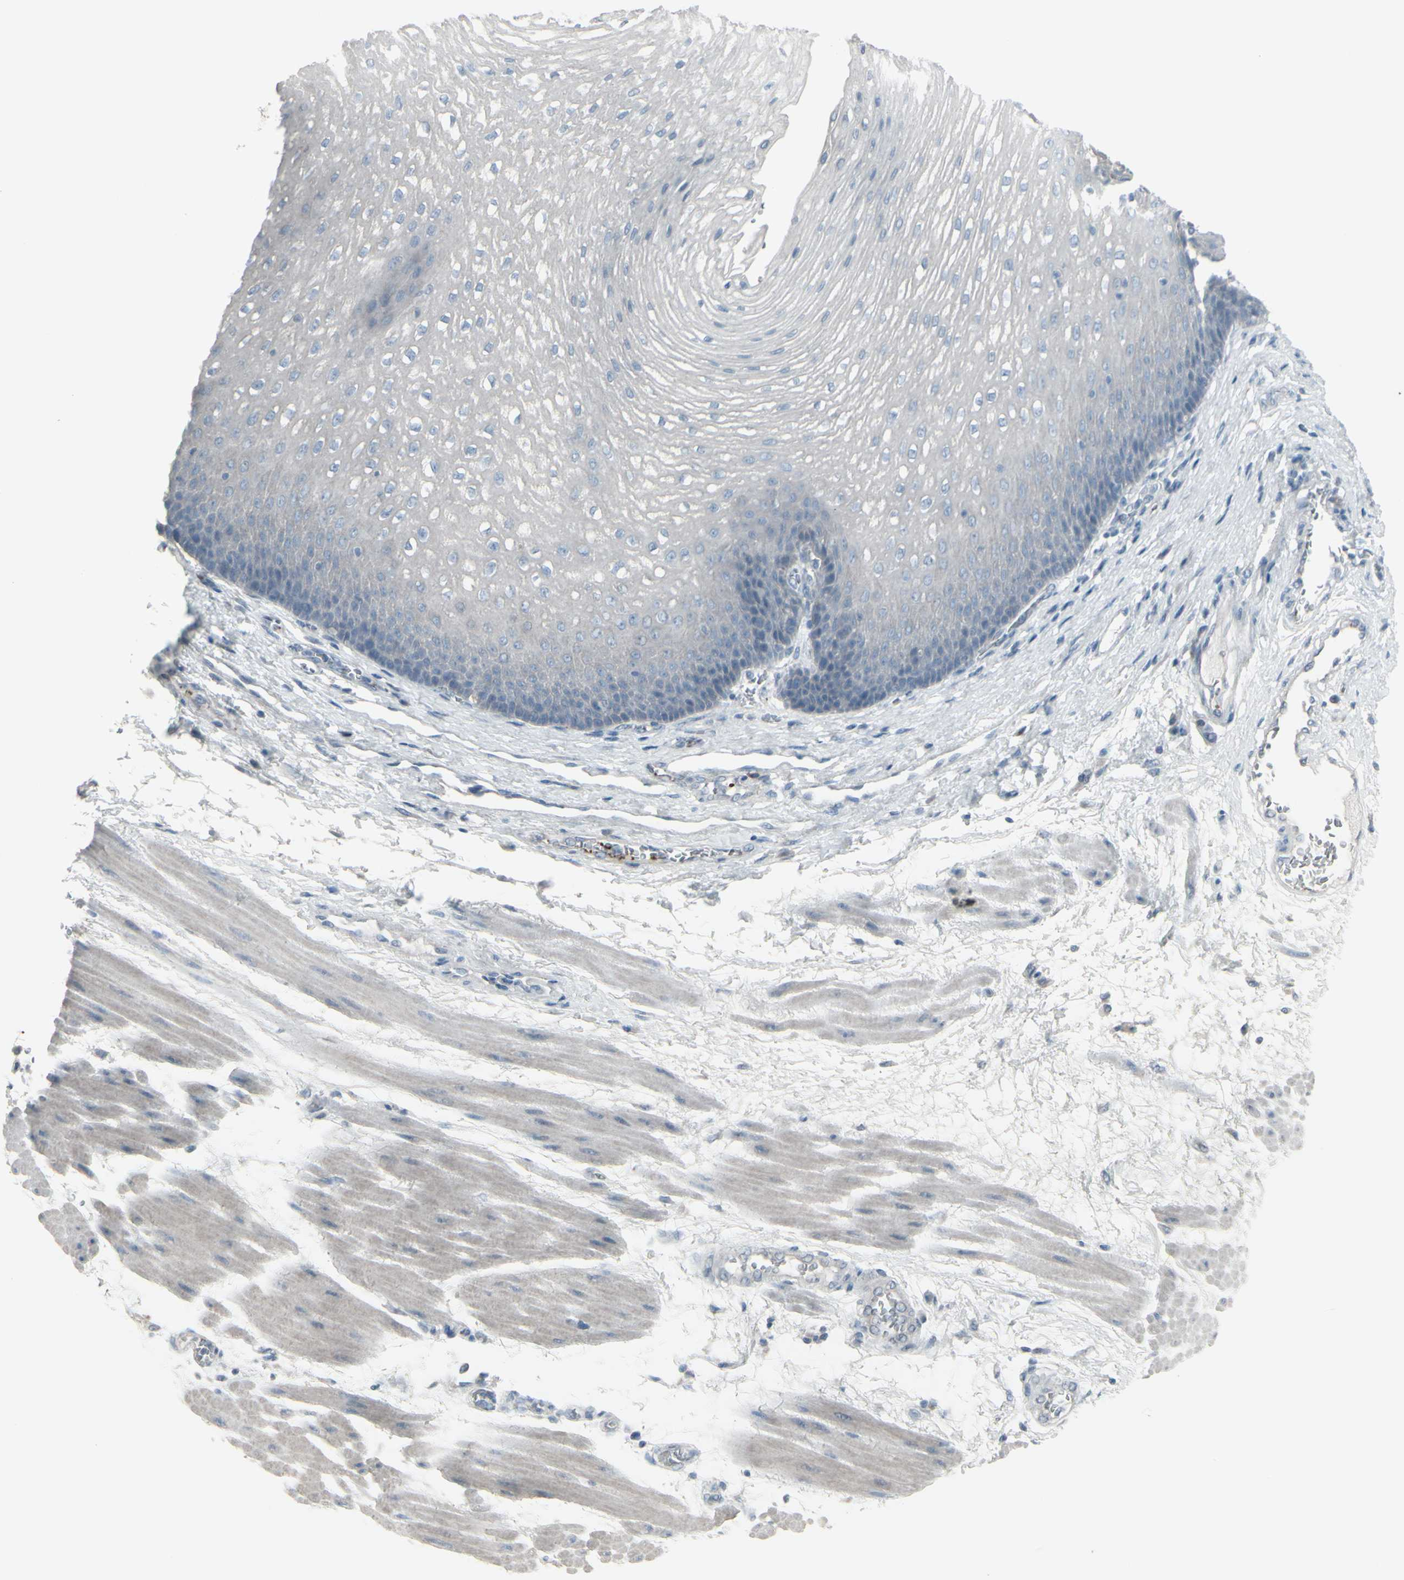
{"staining": {"intensity": "negative", "quantity": "none", "location": "none"}, "tissue": "esophagus", "cell_type": "Squamous epithelial cells", "image_type": "normal", "snomed": [{"axis": "morphology", "description": "Normal tissue, NOS"}, {"axis": "topography", "description": "Esophagus"}], "caption": "Photomicrograph shows no significant protein staining in squamous epithelial cells of normal esophagus. (DAB IHC with hematoxylin counter stain).", "gene": "CD79B", "patient": {"sex": "male", "age": 48}}